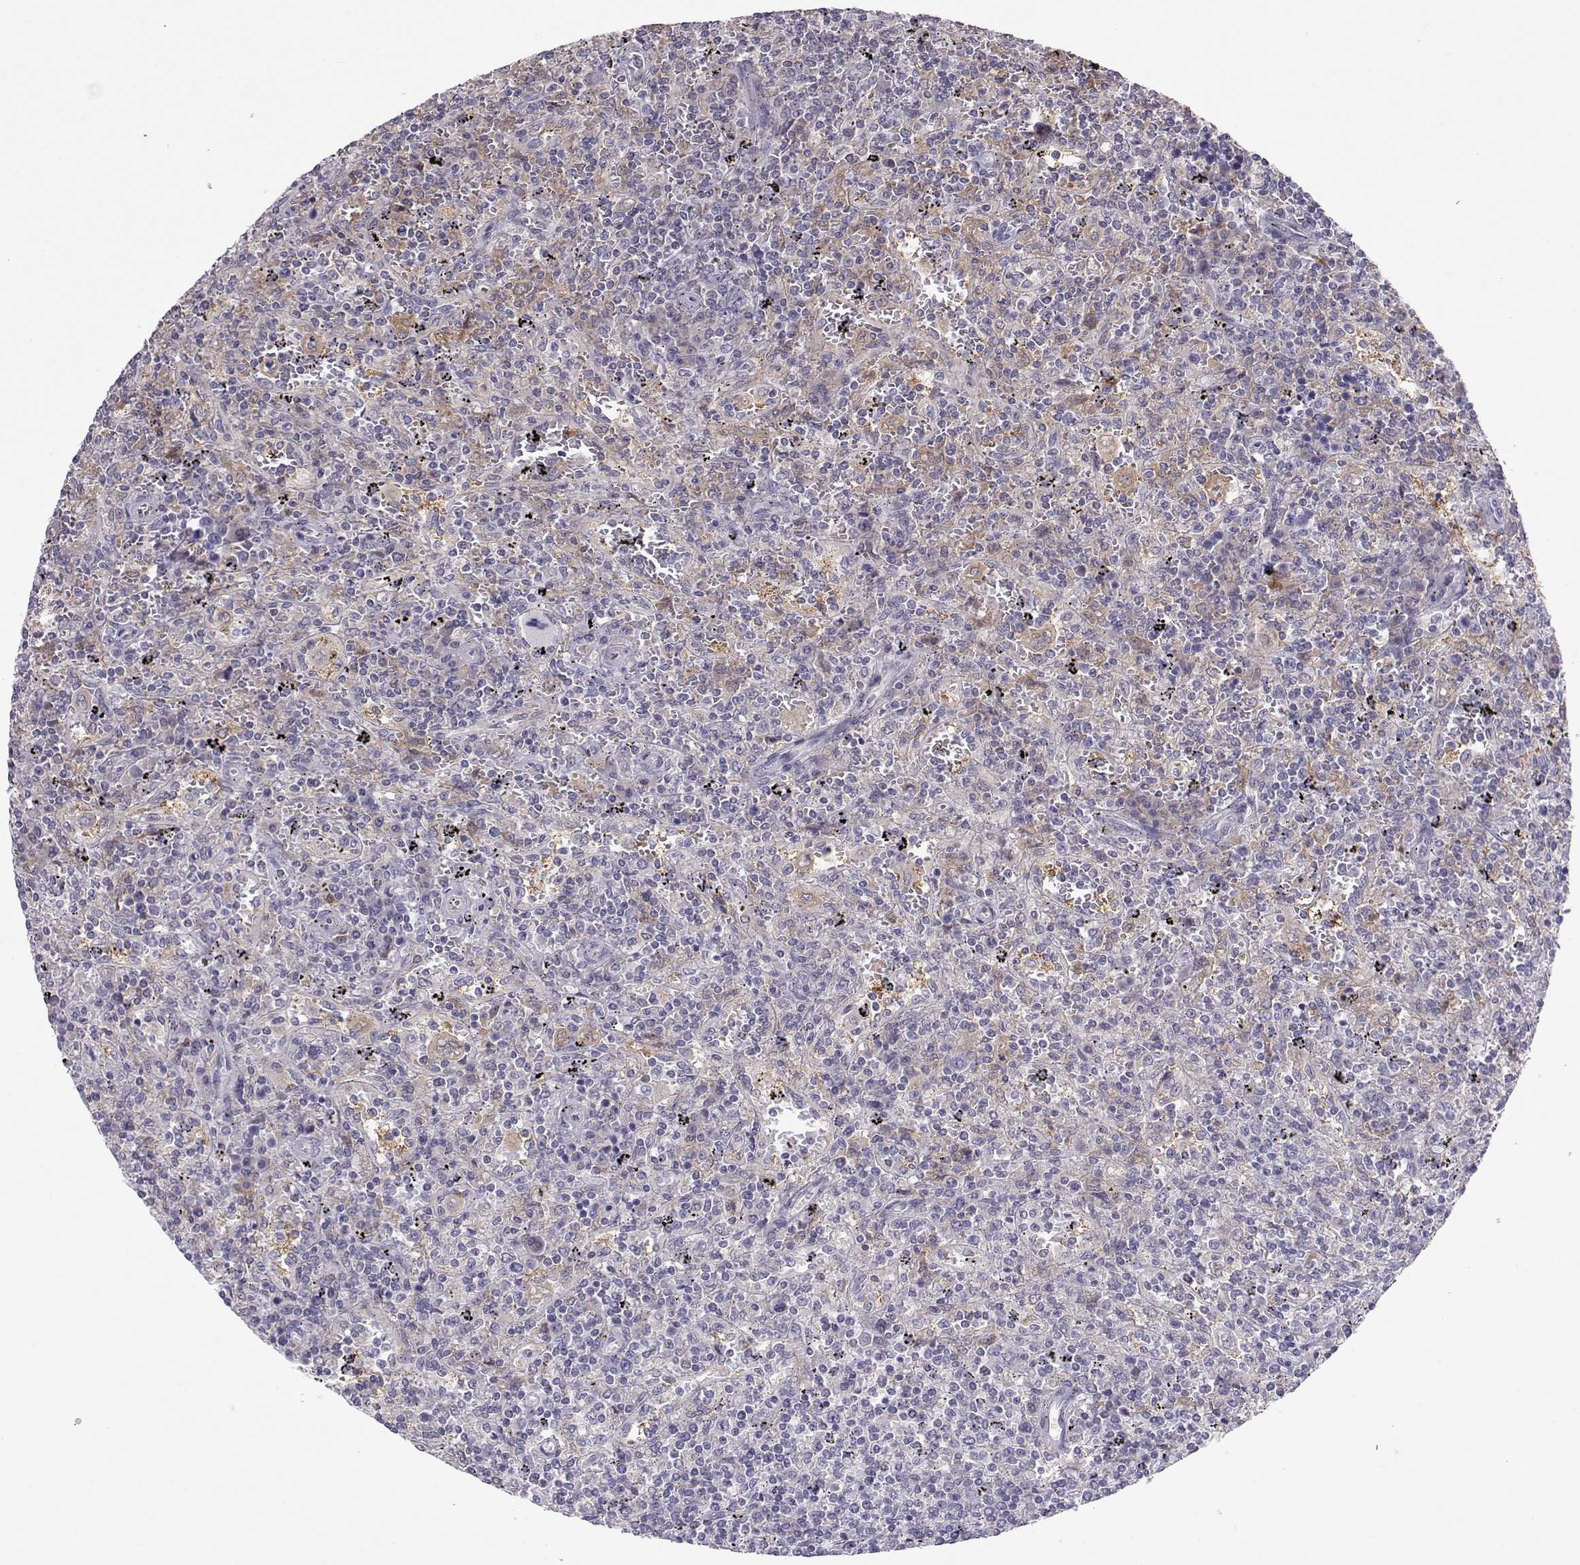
{"staining": {"intensity": "negative", "quantity": "none", "location": "none"}, "tissue": "lymphoma", "cell_type": "Tumor cells", "image_type": "cancer", "snomed": [{"axis": "morphology", "description": "Malignant lymphoma, non-Hodgkin's type, Low grade"}, {"axis": "topography", "description": "Spleen"}], "caption": "There is no significant staining in tumor cells of lymphoma.", "gene": "NPVF", "patient": {"sex": "male", "age": 62}}